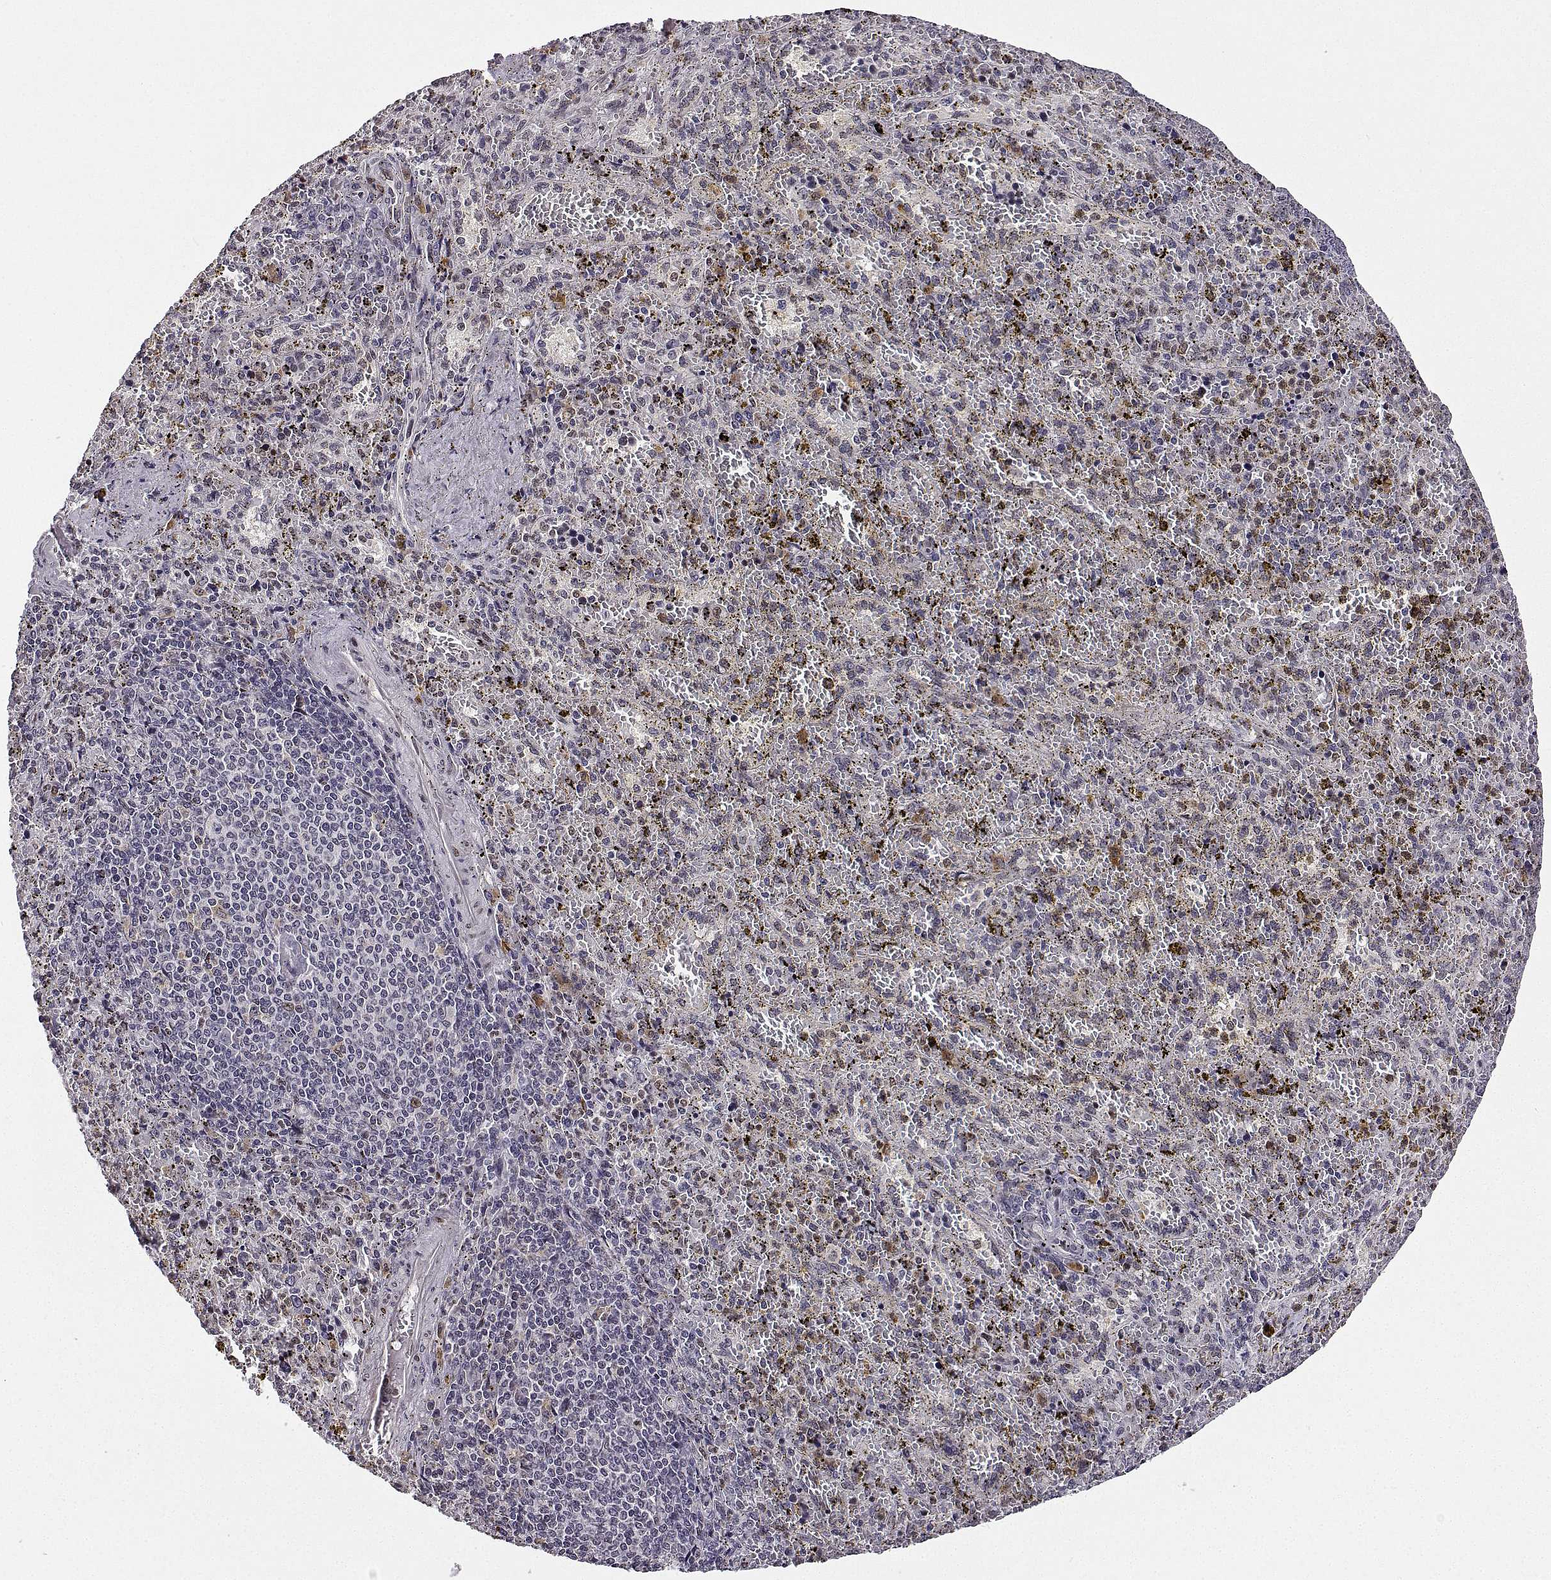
{"staining": {"intensity": "weak", "quantity": "<25%", "location": "nuclear"}, "tissue": "spleen", "cell_type": "Cells in red pulp", "image_type": "normal", "snomed": [{"axis": "morphology", "description": "Normal tissue, NOS"}, {"axis": "topography", "description": "Spleen"}], "caption": "The histopathology image exhibits no significant positivity in cells in red pulp of spleen.", "gene": "PHGDH", "patient": {"sex": "female", "age": 50}}